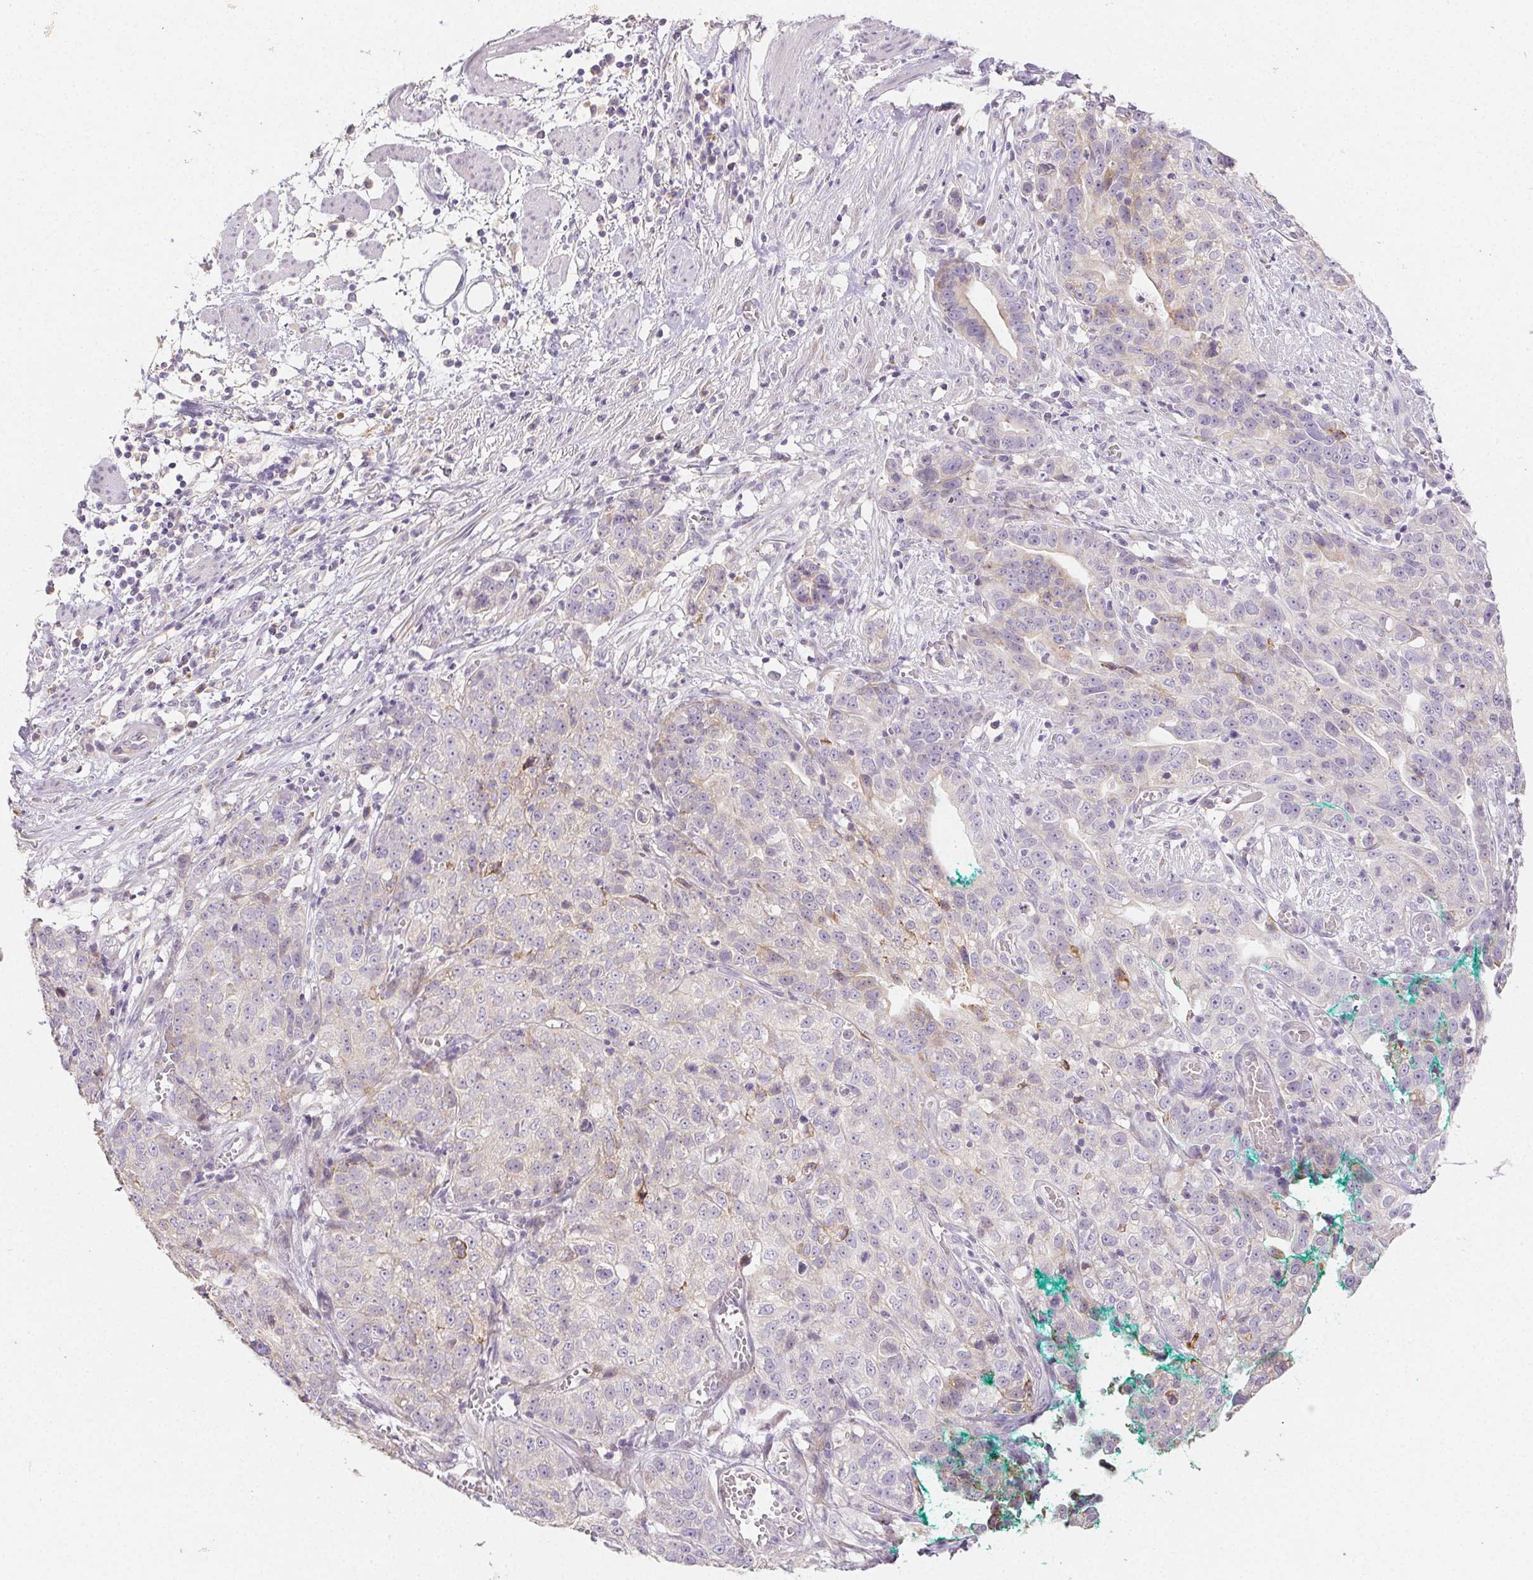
{"staining": {"intensity": "weak", "quantity": "<25%", "location": "cytoplasmic/membranous"}, "tissue": "stomach cancer", "cell_type": "Tumor cells", "image_type": "cancer", "snomed": [{"axis": "morphology", "description": "Adenocarcinoma, NOS"}, {"axis": "topography", "description": "Stomach, upper"}], "caption": "Tumor cells show no significant protein positivity in stomach adenocarcinoma.", "gene": "ACVR1B", "patient": {"sex": "female", "age": 67}}